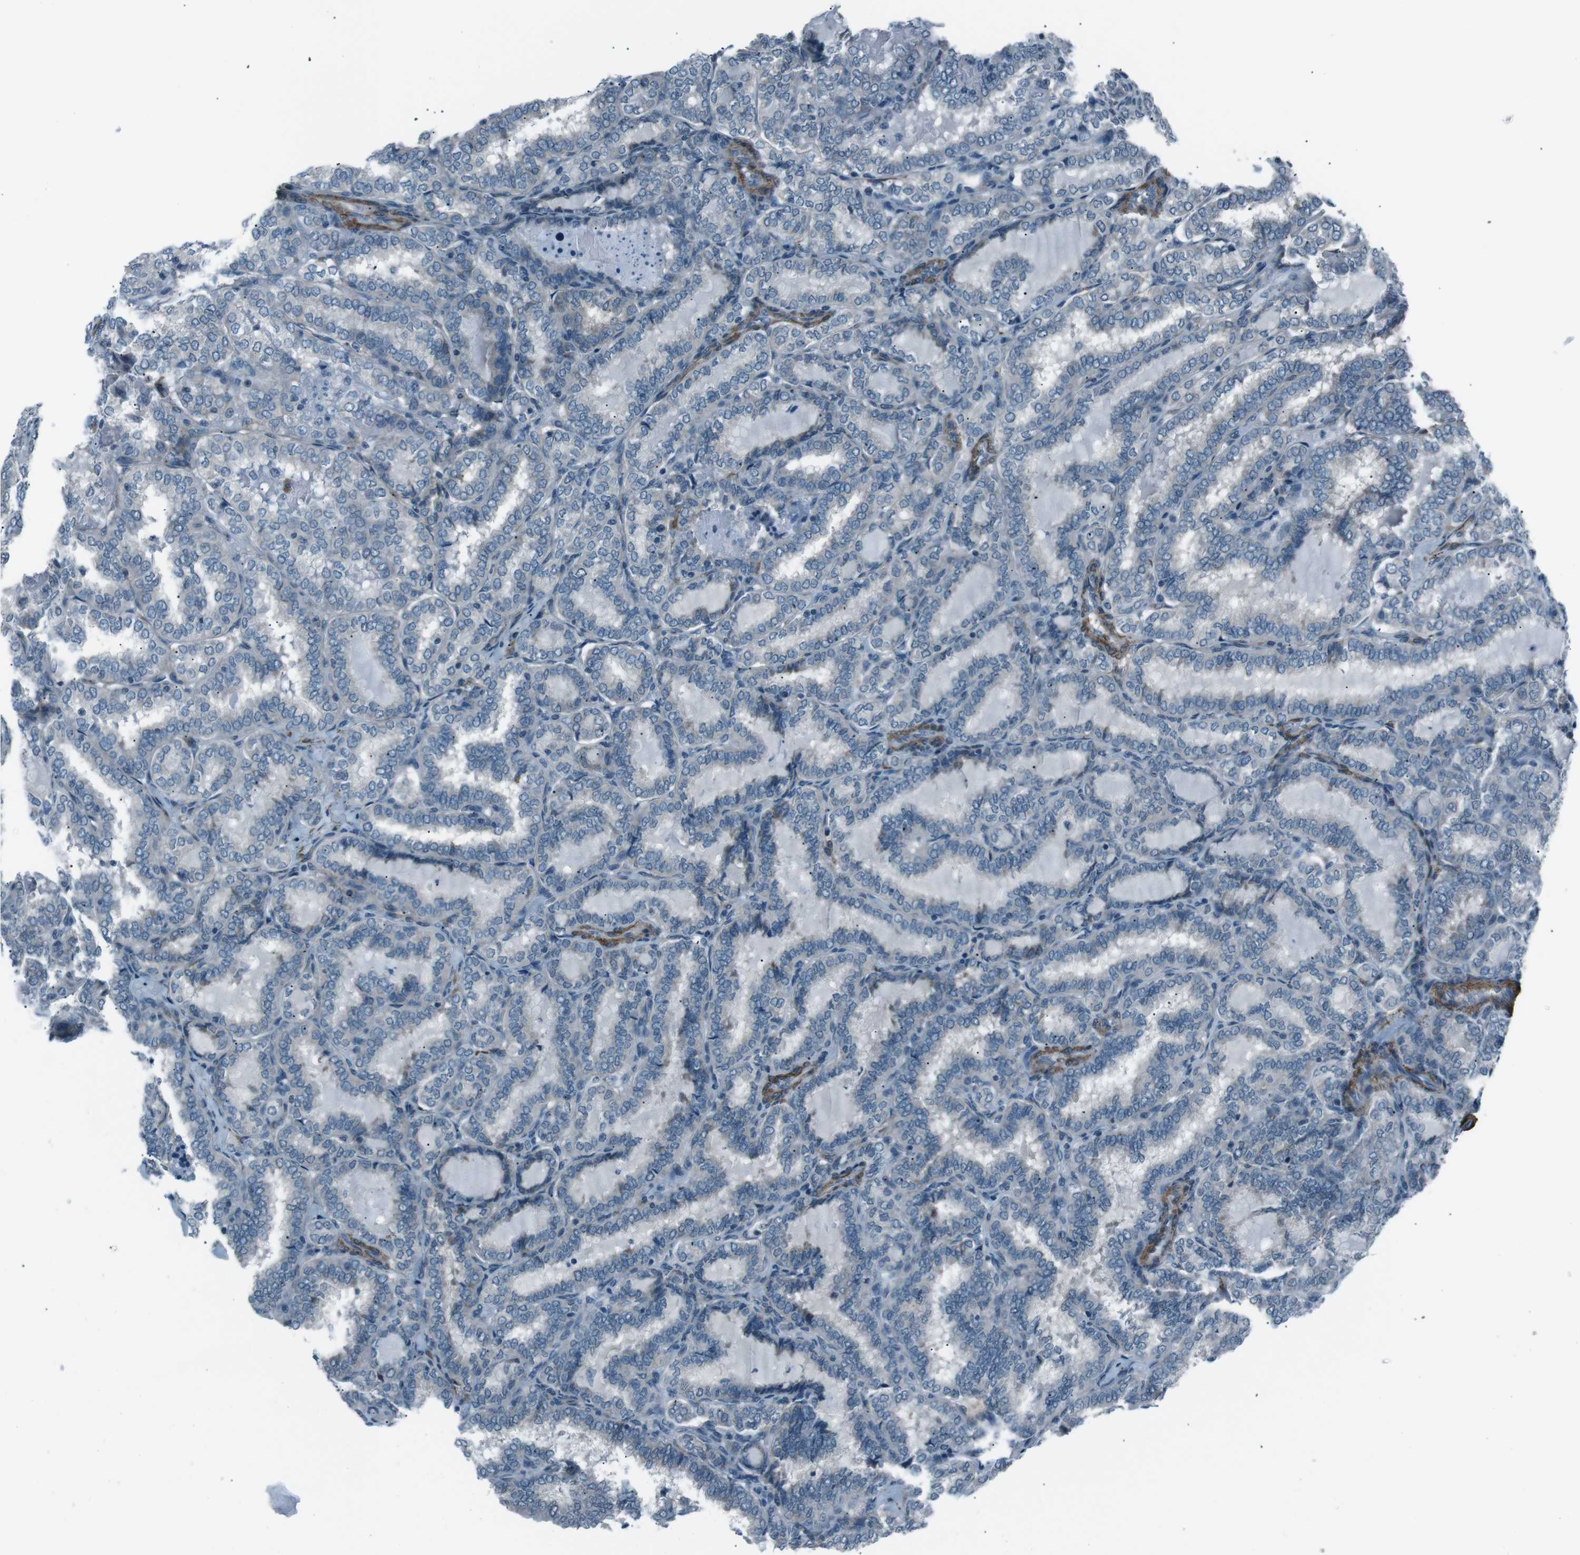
{"staining": {"intensity": "negative", "quantity": "none", "location": "none"}, "tissue": "thyroid cancer", "cell_type": "Tumor cells", "image_type": "cancer", "snomed": [{"axis": "morphology", "description": "Normal tissue, NOS"}, {"axis": "morphology", "description": "Papillary adenocarcinoma, NOS"}, {"axis": "topography", "description": "Thyroid gland"}], "caption": "IHC micrograph of thyroid cancer stained for a protein (brown), which demonstrates no positivity in tumor cells. (DAB immunohistochemistry visualized using brightfield microscopy, high magnification).", "gene": "PDLIM5", "patient": {"sex": "female", "age": 30}}